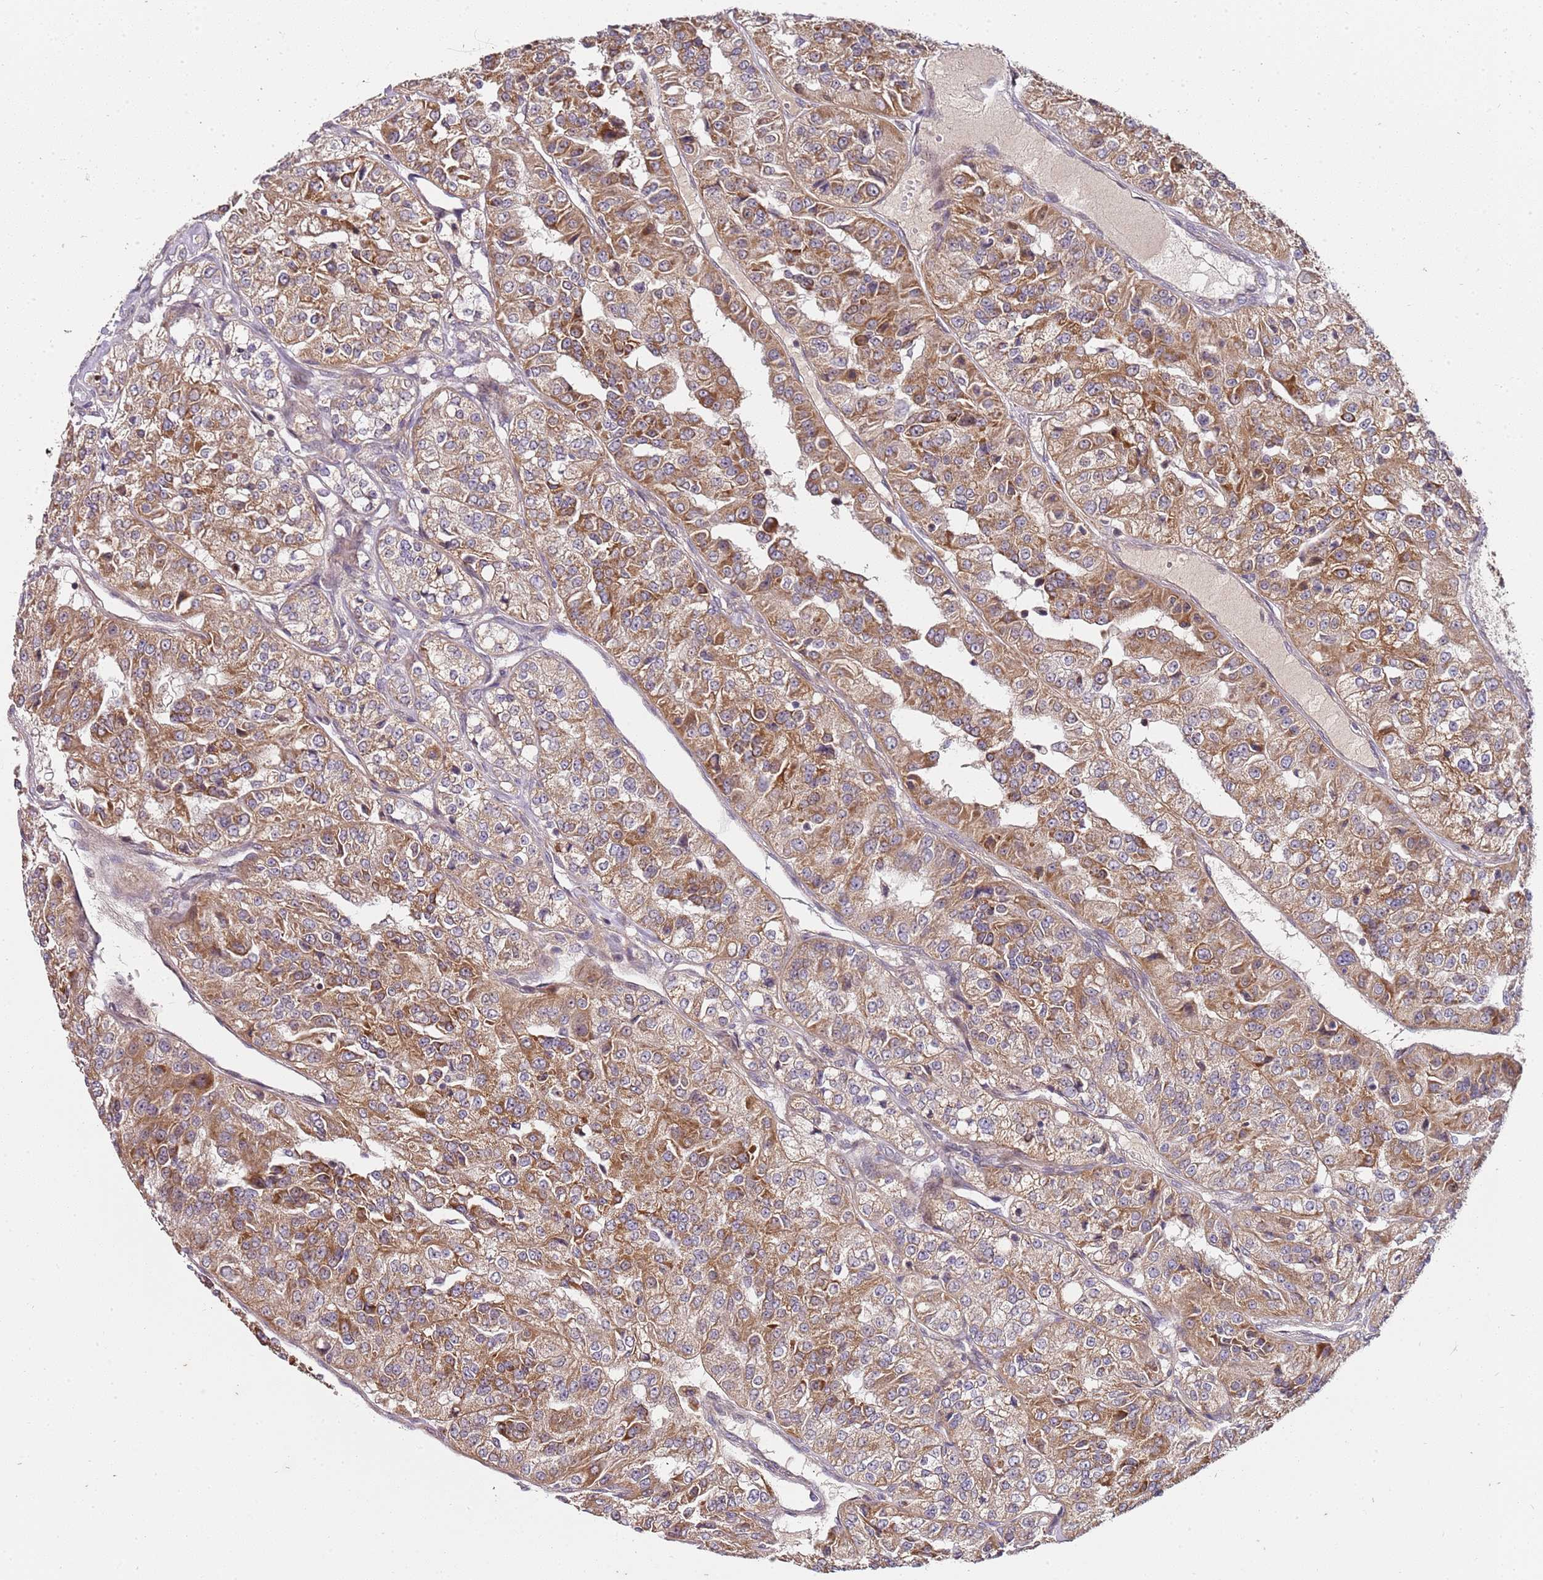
{"staining": {"intensity": "moderate", "quantity": ">75%", "location": "cytoplasmic/membranous"}, "tissue": "renal cancer", "cell_type": "Tumor cells", "image_type": "cancer", "snomed": [{"axis": "morphology", "description": "Adenocarcinoma, NOS"}, {"axis": "topography", "description": "Kidney"}], "caption": "Brown immunohistochemical staining in human renal cancer exhibits moderate cytoplasmic/membranous expression in about >75% of tumor cells.", "gene": "EDC3", "patient": {"sex": "female", "age": 63}}